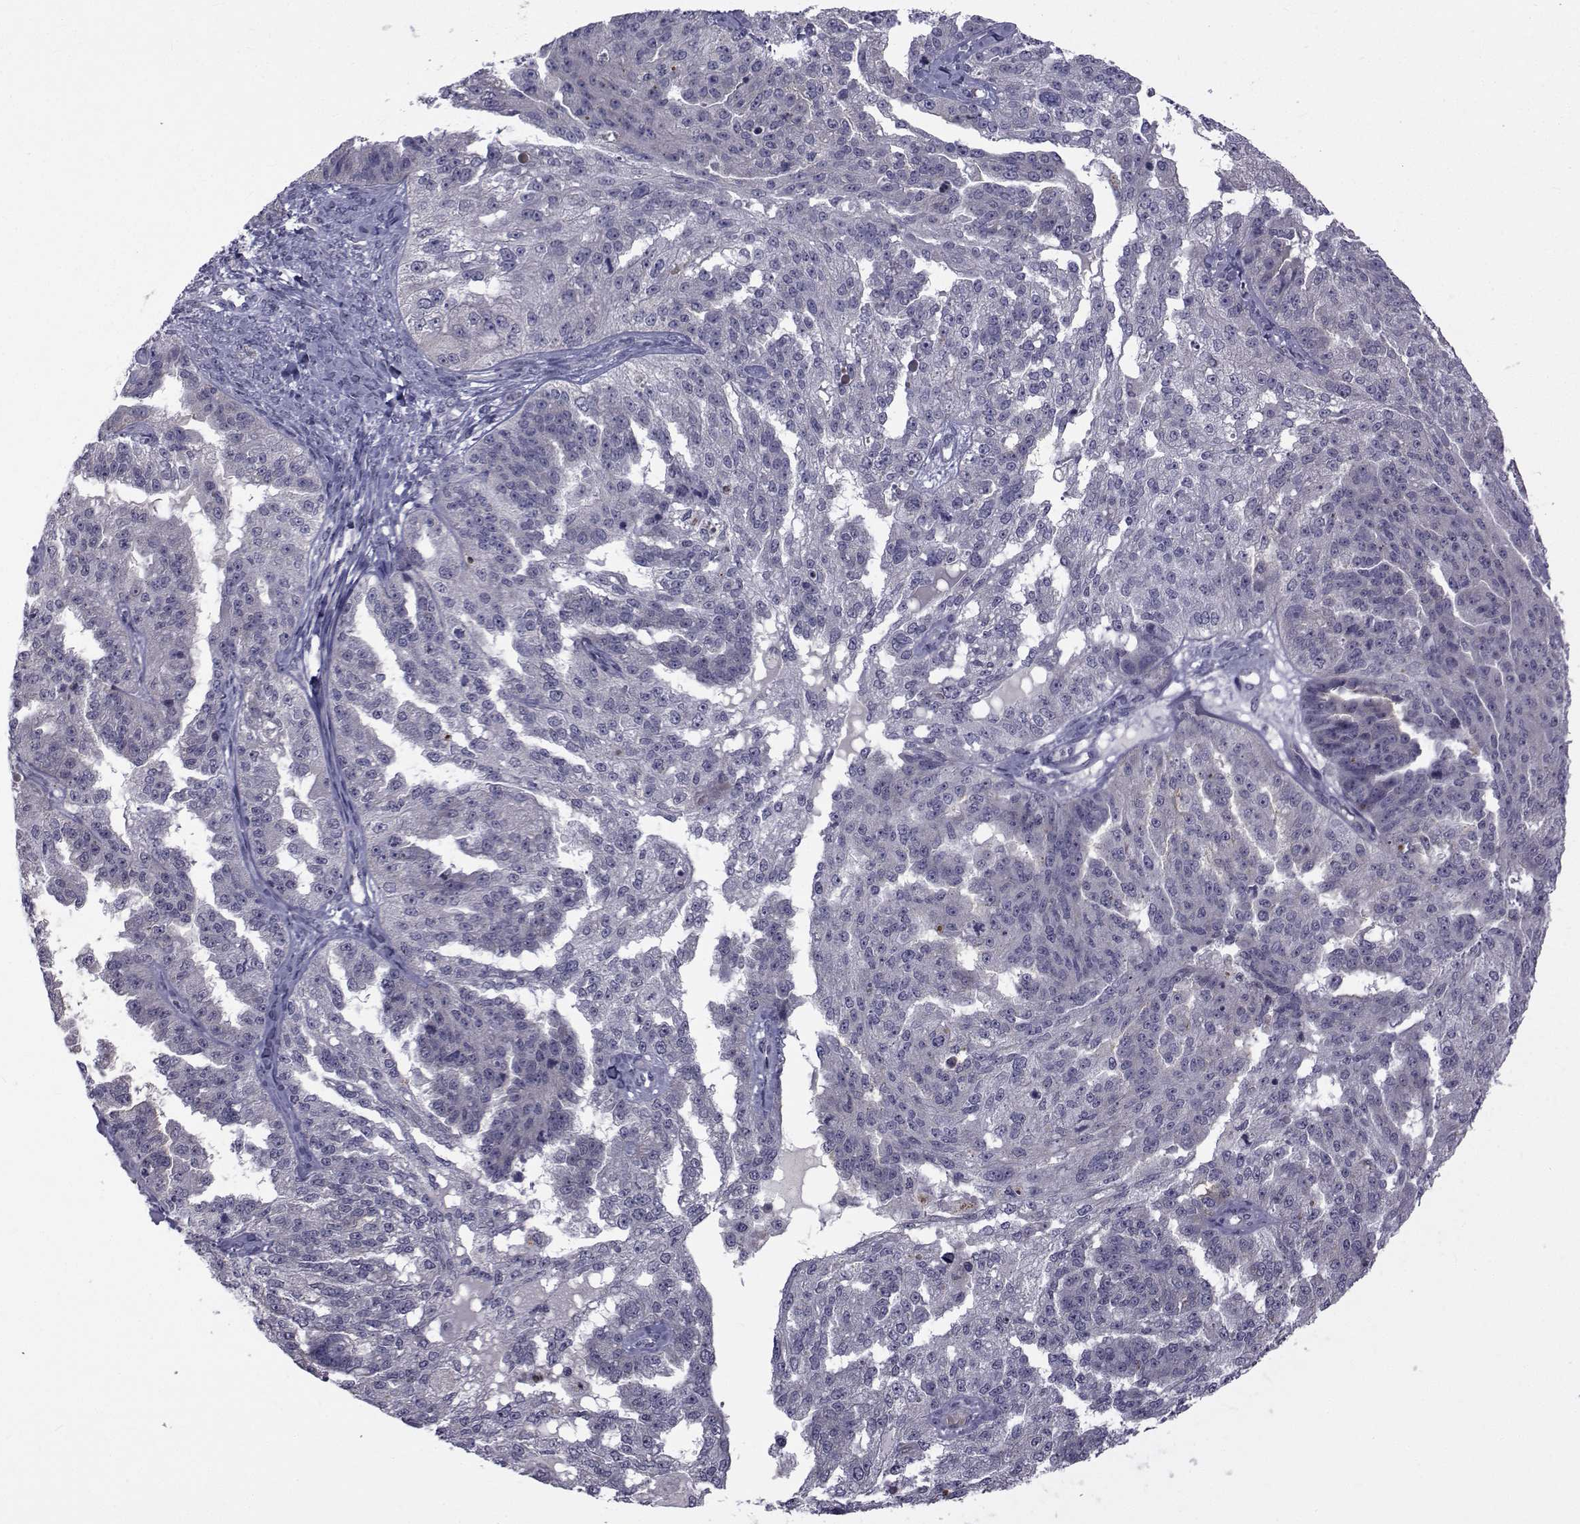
{"staining": {"intensity": "negative", "quantity": "none", "location": "none"}, "tissue": "ovarian cancer", "cell_type": "Tumor cells", "image_type": "cancer", "snomed": [{"axis": "morphology", "description": "Cystadenocarcinoma, serous, NOS"}, {"axis": "topography", "description": "Ovary"}], "caption": "A histopathology image of human ovarian cancer is negative for staining in tumor cells. The staining was performed using DAB (3,3'-diaminobenzidine) to visualize the protein expression in brown, while the nuclei were stained in blue with hematoxylin (Magnification: 20x).", "gene": "ANGPT1", "patient": {"sex": "female", "age": 58}}